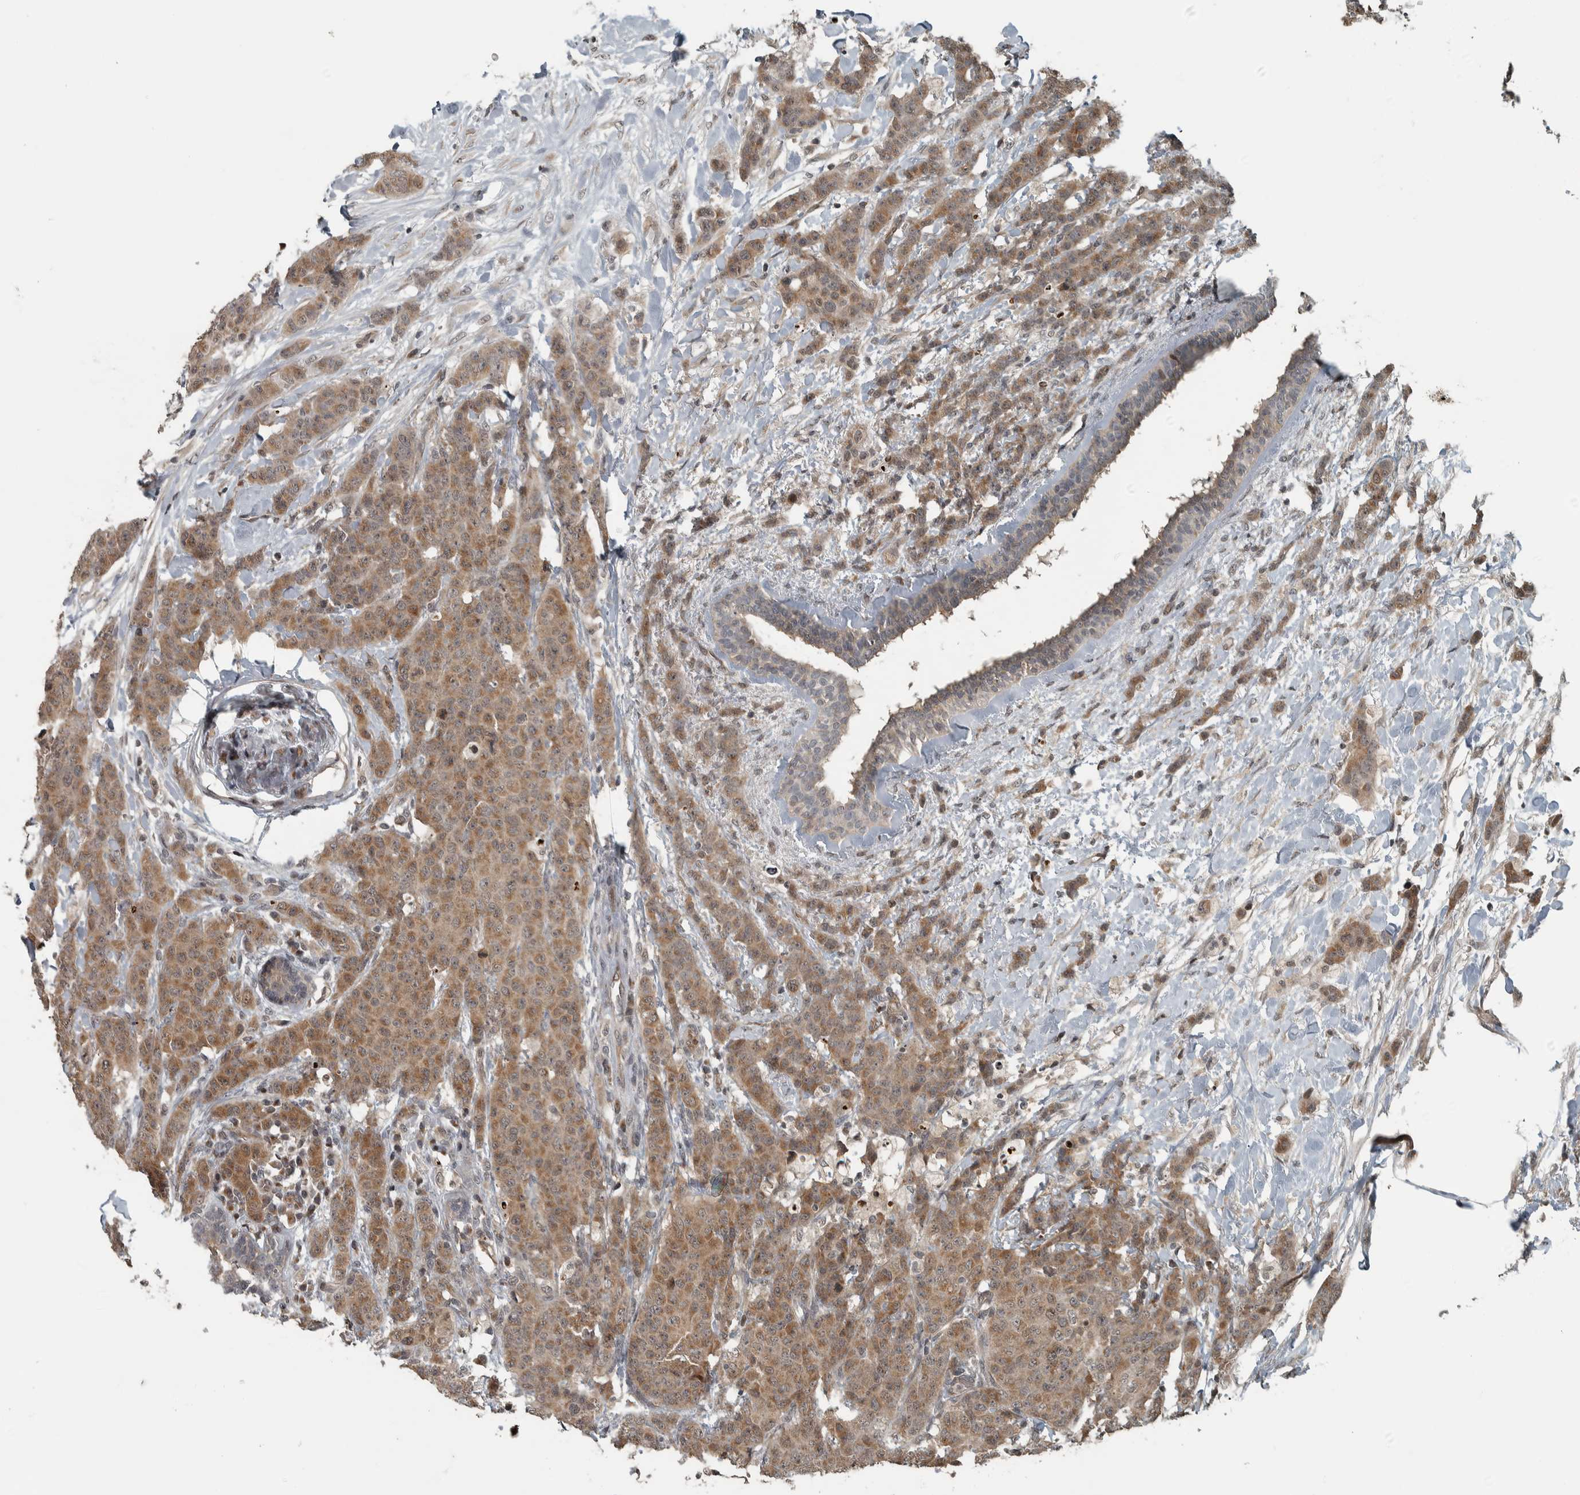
{"staining": {"intensity": "moderate", "quantity": ">75%", "location": "cytoplasmic/membranous"}, "tissue": "breast cancer", "cell_type": "Tumor cells", "image_type": "cancer", "snomed": [{"axis": "morphology", "description": "Normal tissue, NOS"}, {"axis": "morphology", "description": "Duct carcinoma"}, {"axis": "topography", "description": "Breast"}], "caption": "Human breast cancer (intraductal carcinoma) stained for a protein (brown) demonstrates moderate cytoplasmic/membranous positive staining in about >75% of tumor cells.", "gene": "NAPG", "patient": {"sex": "female", "age": 40}}